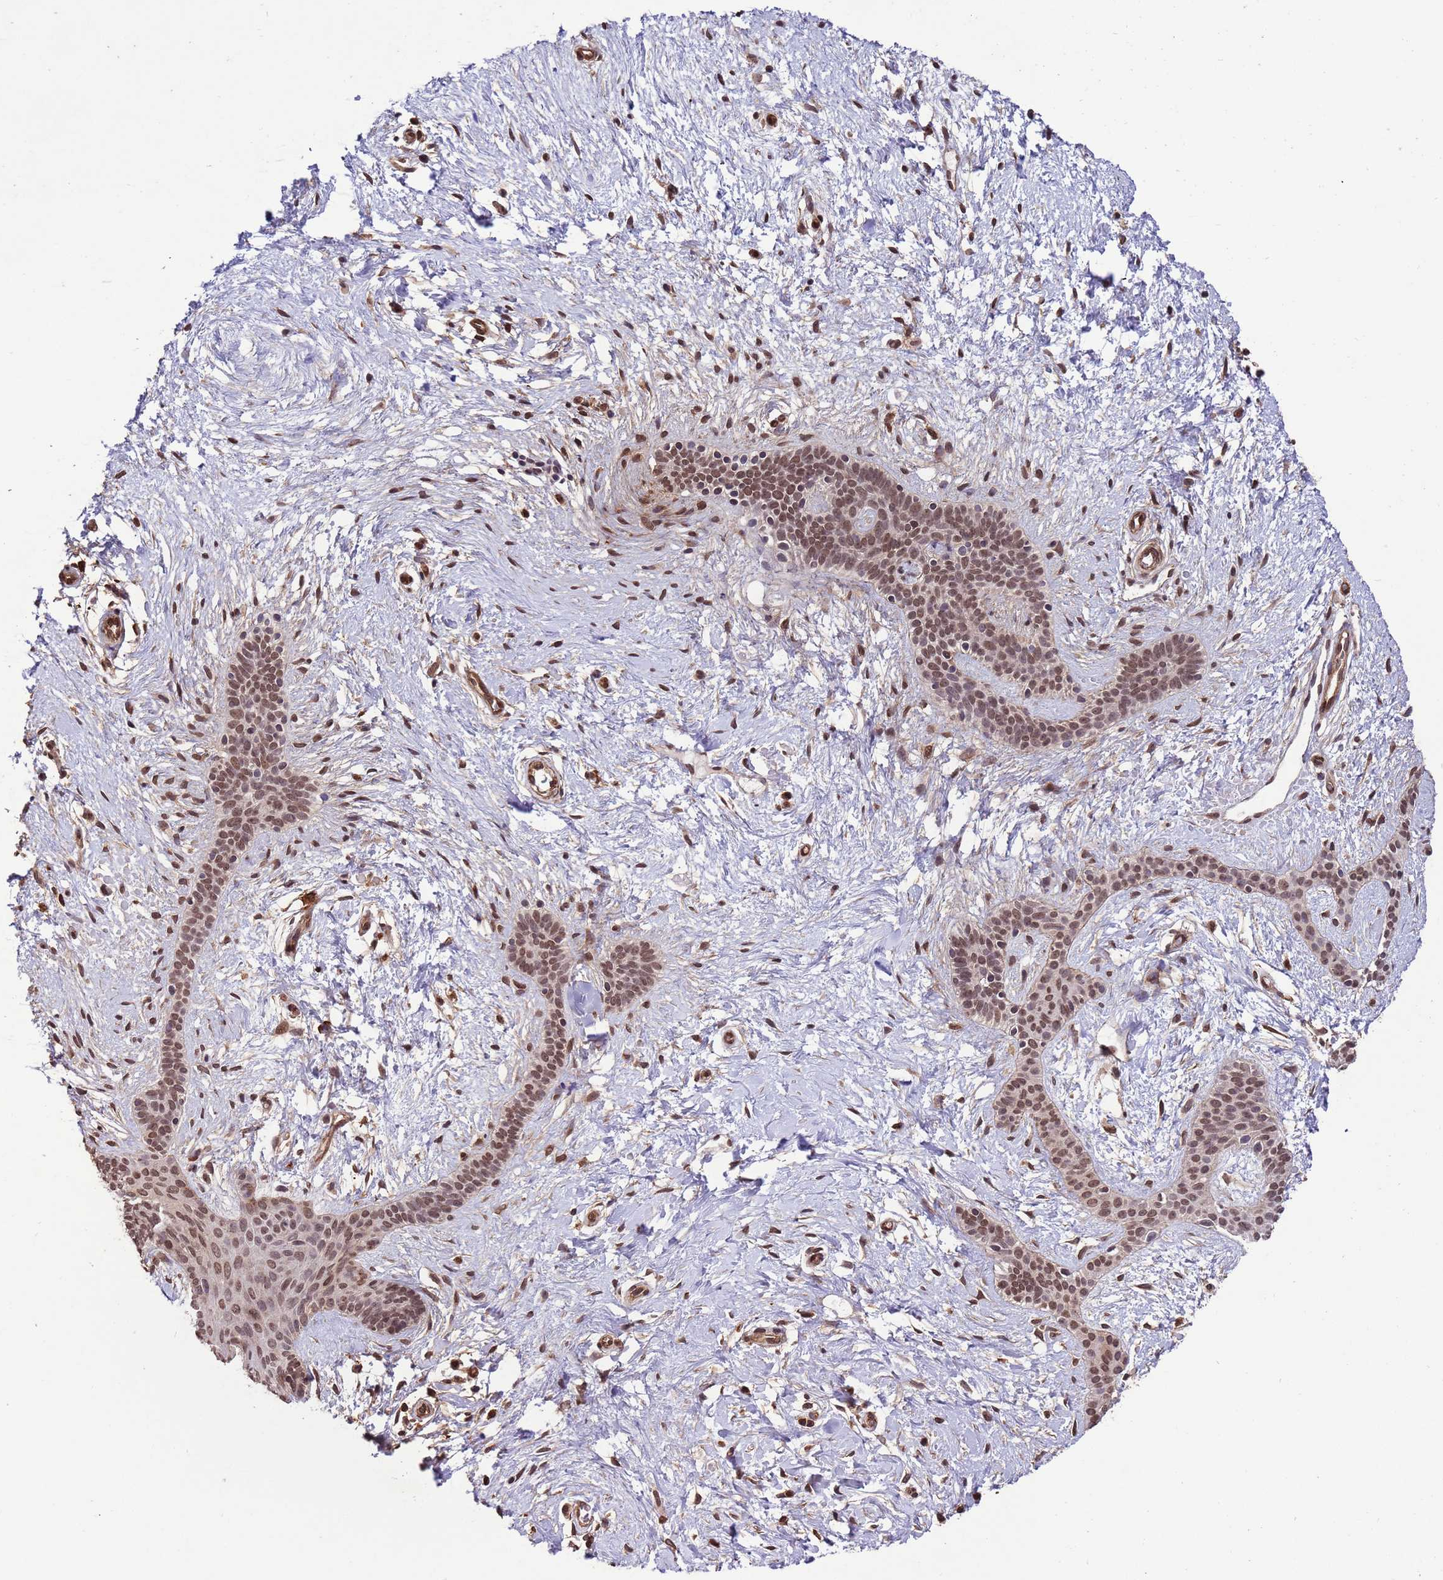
{"staining": {"intensity": "moderate", "quantity": ">75%", "location": "nuclear"}, "tissue": "skin cancer", "cell_type": "Tumor cells", "image_type": "cancer", "snomed": [{"axis": "morphology", "description": "Basal cell carcinoma"}, {"axis": "topography", "description": "Skin"}], "caption": "A micrograph showing moderate nuclear staining in approximately >75% of tumor cells in basal cell carcinoma (skin), as visualized by brown immunohistochemical staining.", "gene": "VSTM4", "patient": {"sex": "male", "age": 78}}